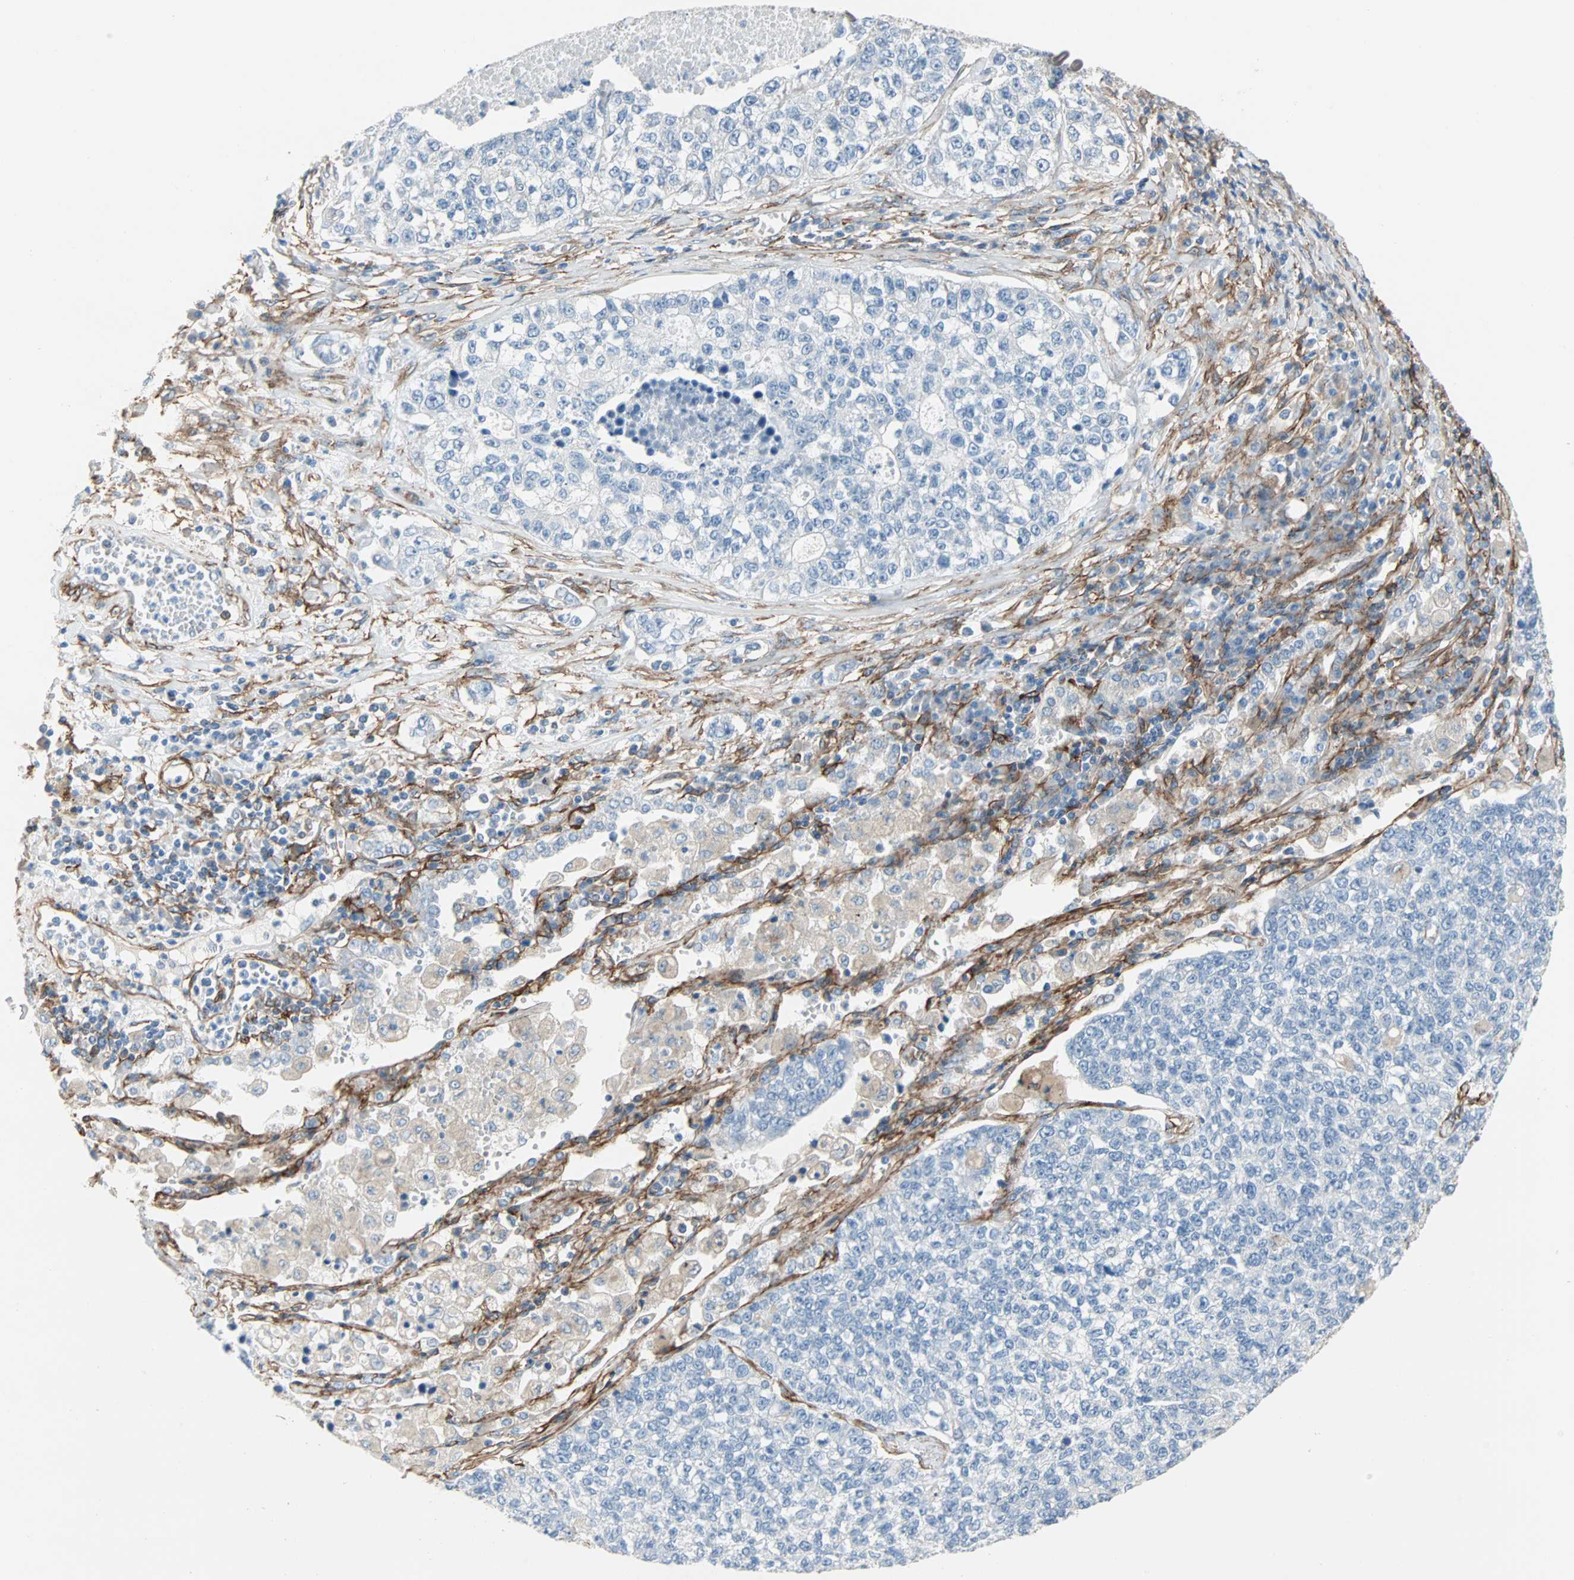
{"staining": {"intensity": "negative", "quantity": "none", "location": "none"}, "tissue": "lung cancer", "cell_type": "Tumor cells", "image_type": "cancer", "snomed": [{"axis": "morphology", "description": "Adenocarcinoma, NOS"}, {"axis": "topography", "description": "Lung"}], "caption": "Immunohistochemical staining of human lung cancer (adenocarcinoma) shows no significant expression in tumor cells.", "gene": "EPB41L2", "patient": {"sex": "male", "age": 49}}